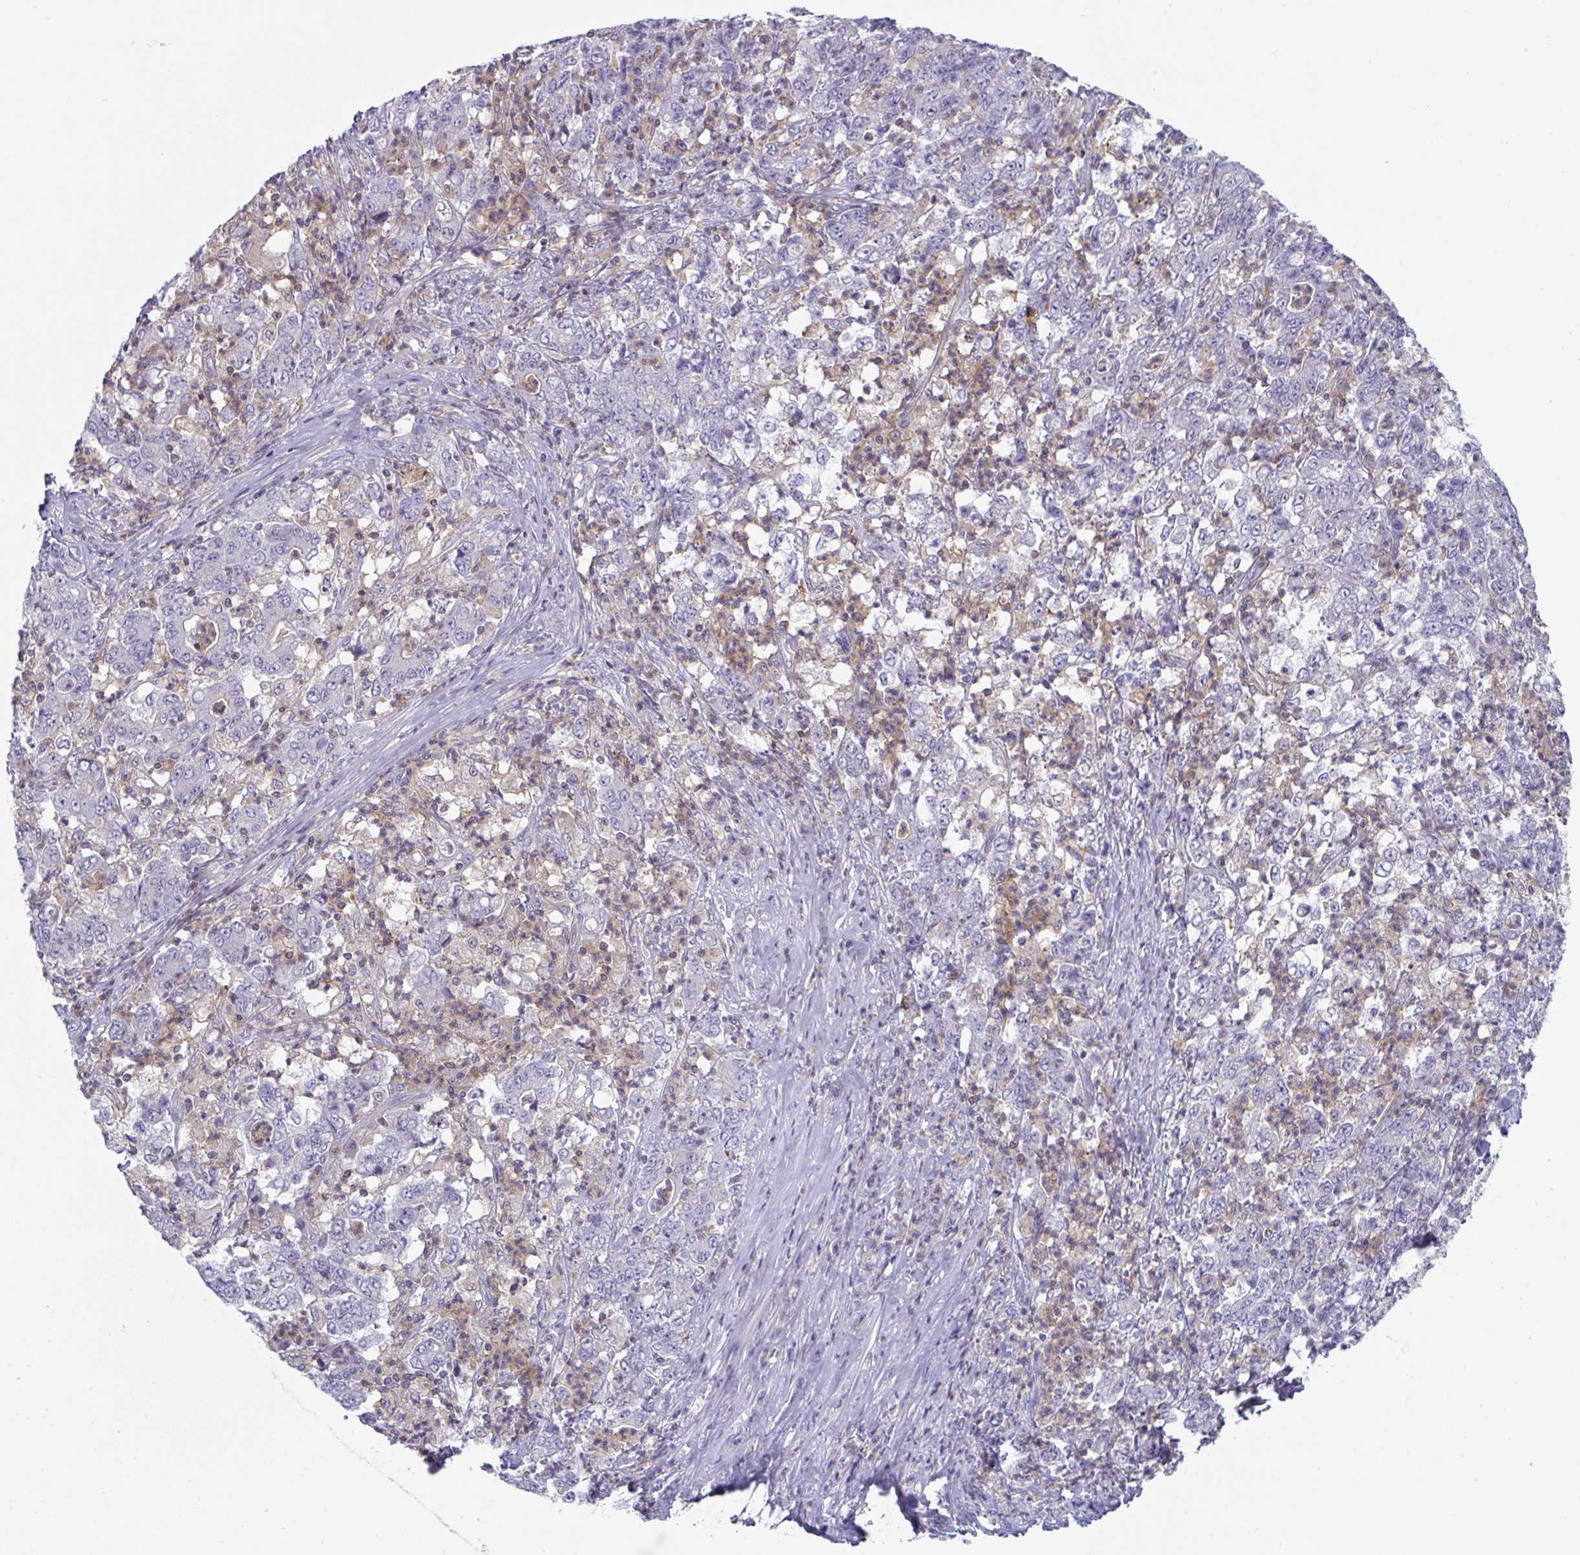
{"staining": {"intensity": "negative", "quantity": "none", "location": "none"}, "tissue": "stomach cancer", "cell_type": "Tumor cells", "image_type": "cancer", "snomed": [{"axis": "morphology", "description": "Adenocarcinoma, NOS"}, {"axis": "topography", "description": "Stomach, lower"}], "caption": "Immunohistochemical staining of human stomach cancer reveals no significant positivity in tumor cells. (DAB immunohistochemistry (IHC) visualized using brightfield microscopy, high magnification).", "gene": "DISP2", "patient": {"sex": "female", "age": 71}}